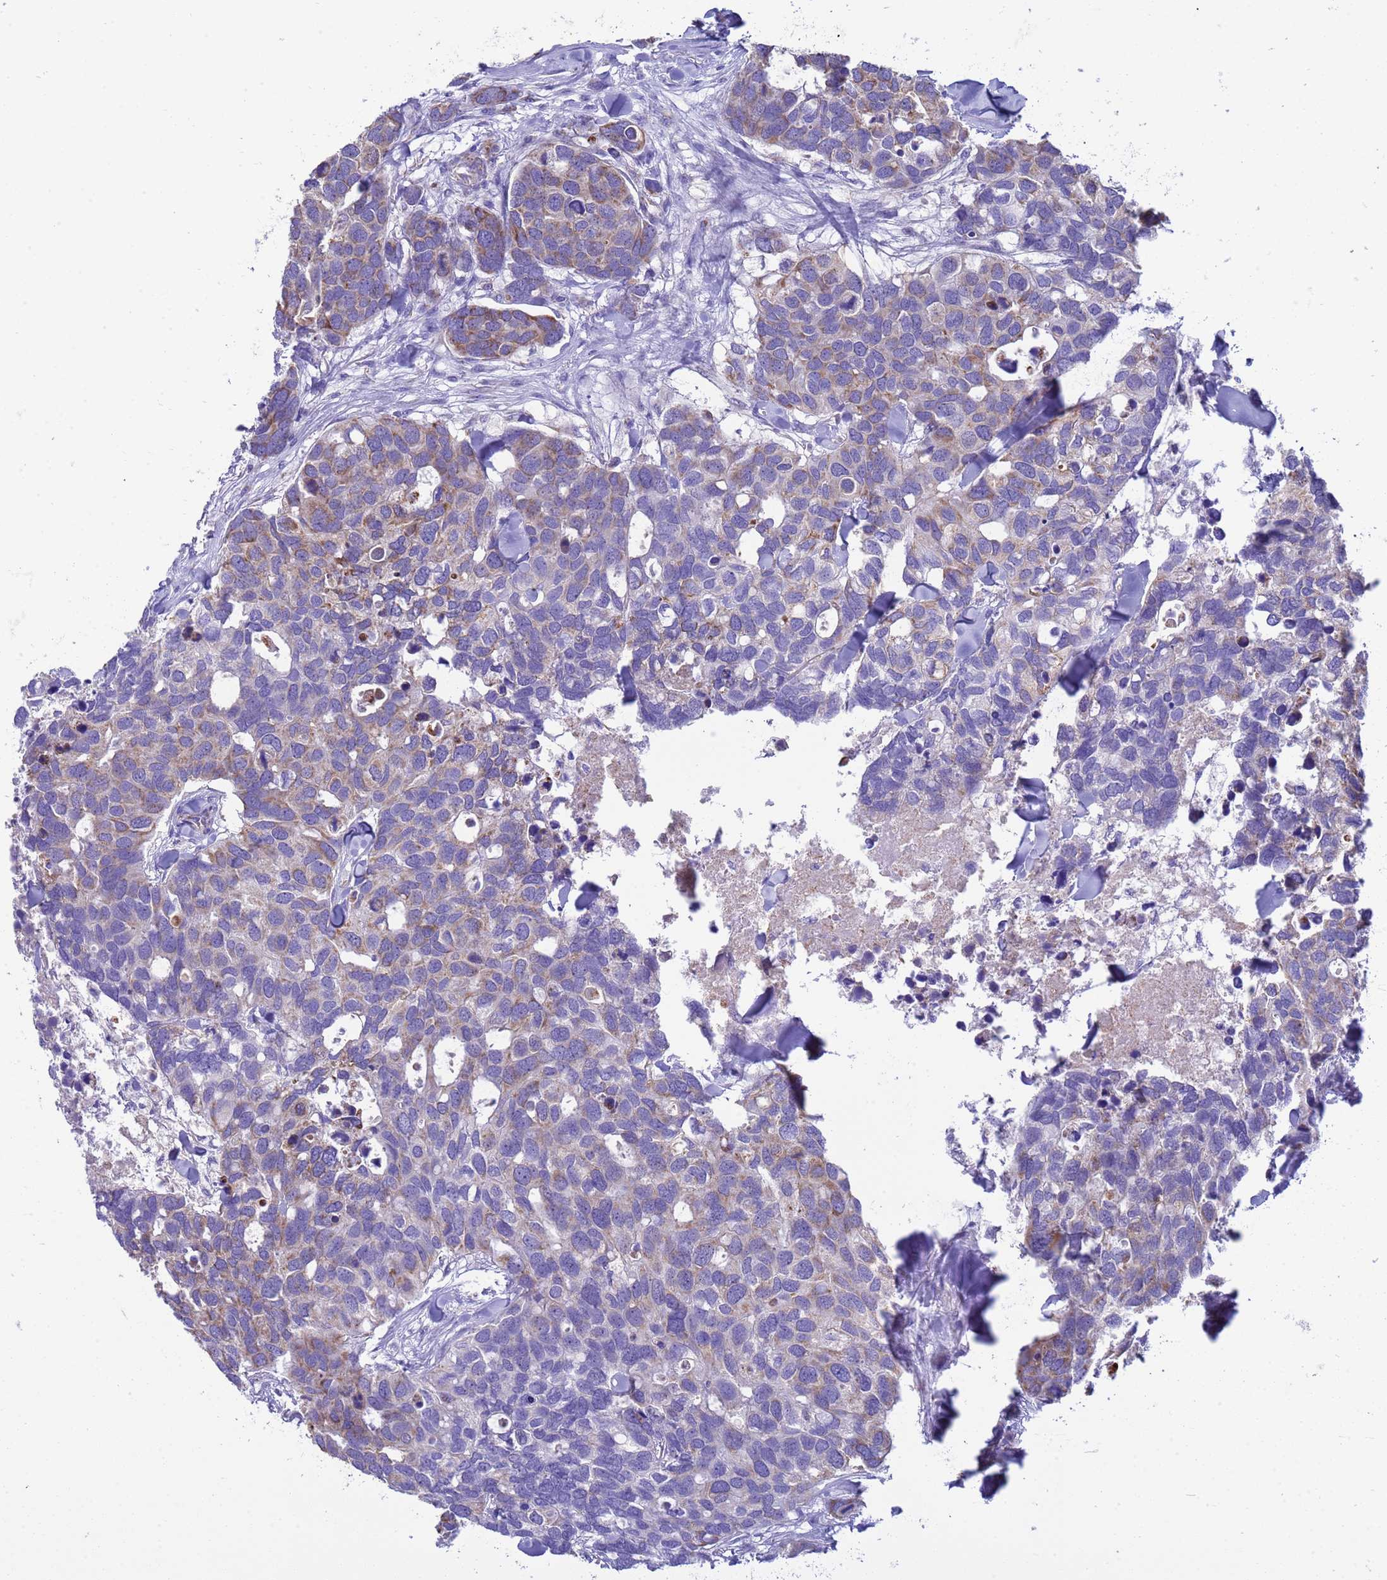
{"staining": {"intensity": "moderate", "quantity": "<25%", "location": "cytoplasmic/membranous"}, "tissue": "breast cancer", "cell_type": "Tumor cells", "image_type": "cancer", "snomed": [{"axis": "morphology", "description": "Duct carcinoma"}, {"axis": "topography", "description": "Breast"}], "caption": "Immunohistochemistry (IHC) of human infiltrating ductal carcinoma (breast) shows low levels of moderate cytoplasmic/membranous staining in approximately <25% of tumor cells.", "gene": "RNF165", "patient": {"sex": "female", "age": 83}}